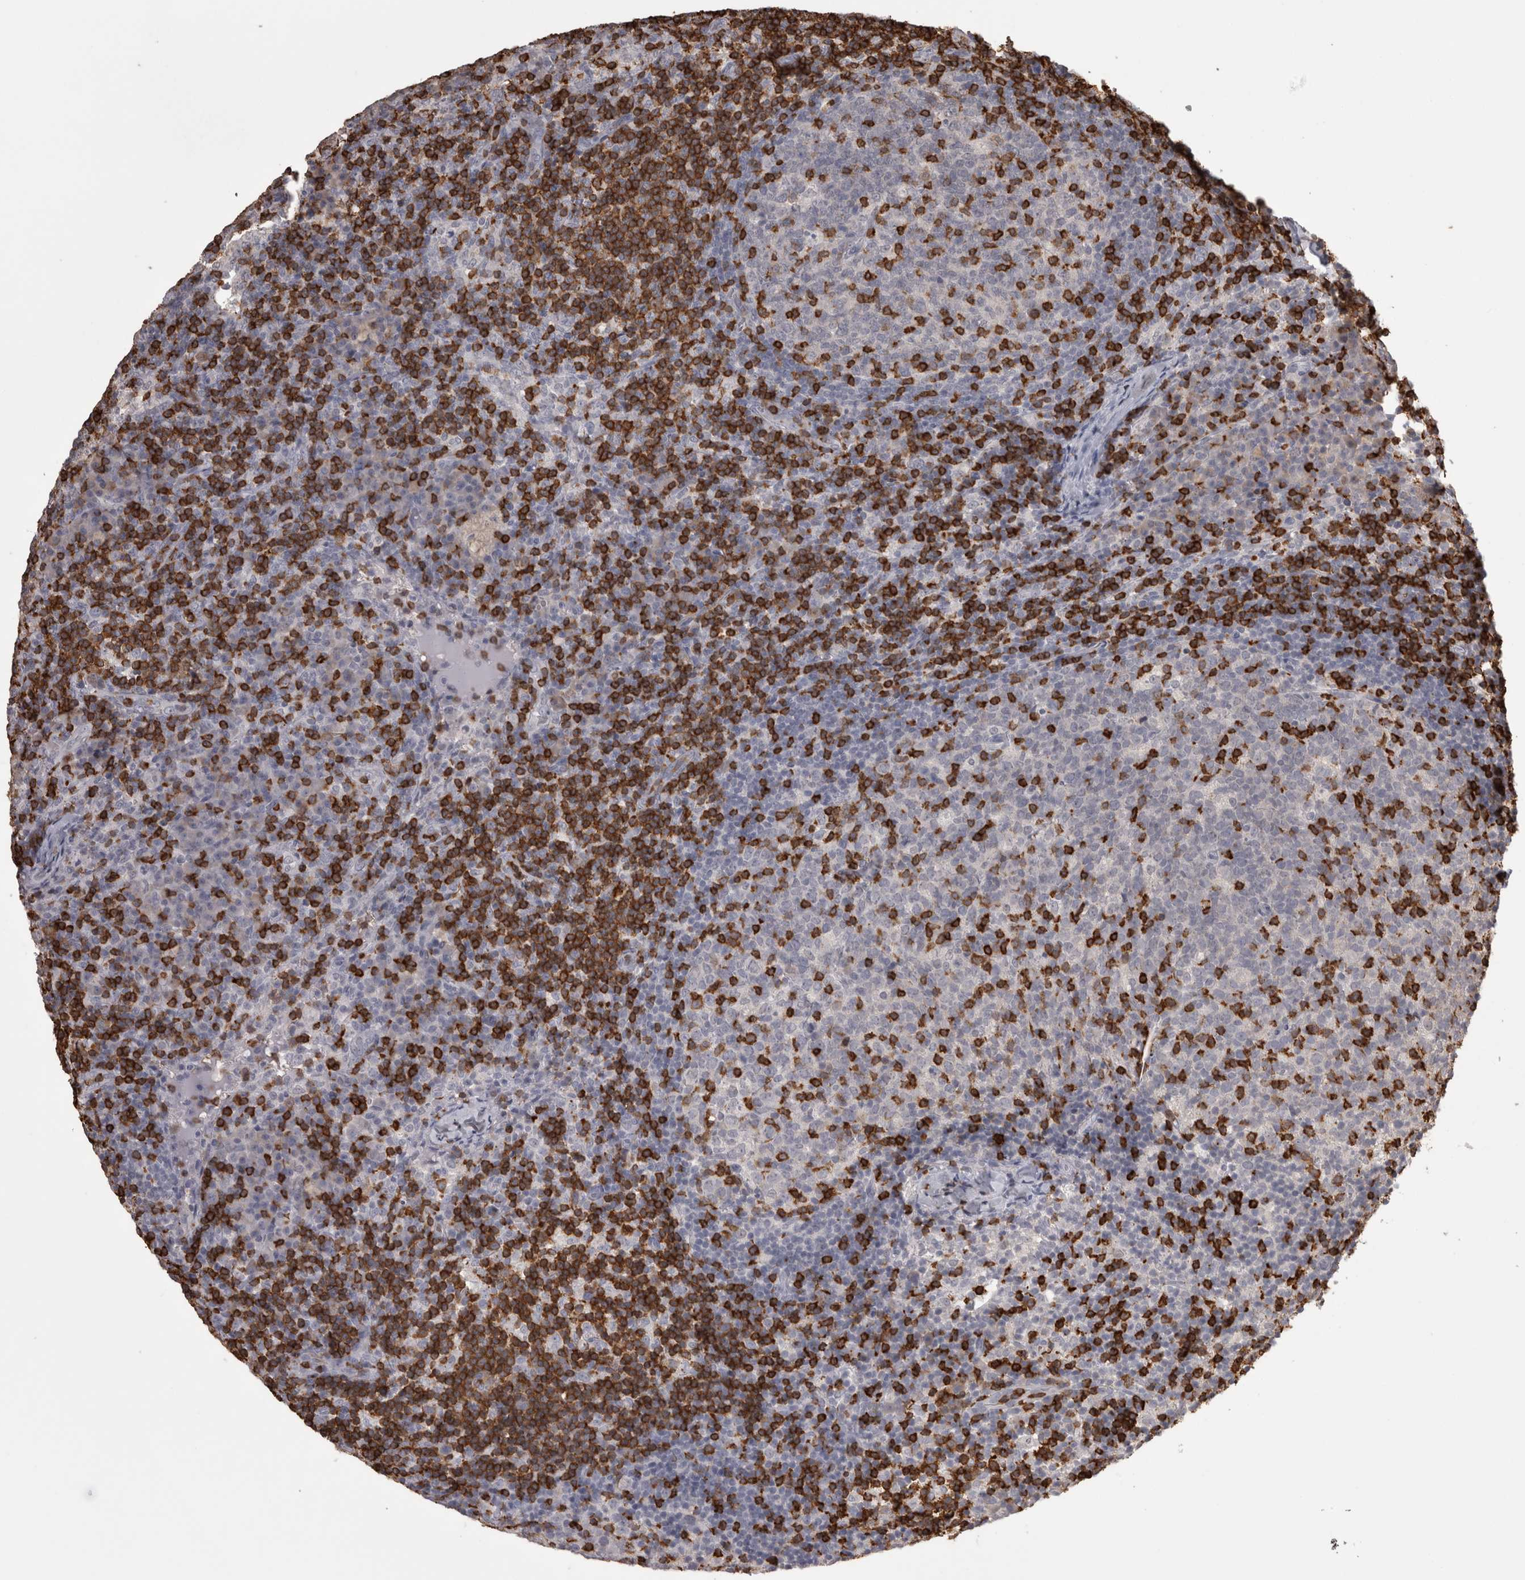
{"staining": {"intensity": "strong", "quantity": "<25%", "location": "cytoplasmic/membranous"}, "tissue": "lymph node", "cell_type": "Germinal center cells", "image_type": "normal", "snomed": [{"axis": "morphology", "description": "Normal tissue, NOS"}, {"axis": "morphology", "description": "Inflammation, NOS"}, {"axis": "topography", "description": "Lymph node"}], "caption": "Immunohistochemistry (IHC) of unremarkable human lymph node shows medium levels of strong cytoplasmic/membranous expression in approximately <25% of germinal center cells.", "gene": "SKAP1", "patient": {"sex": "male", "age": 55}}